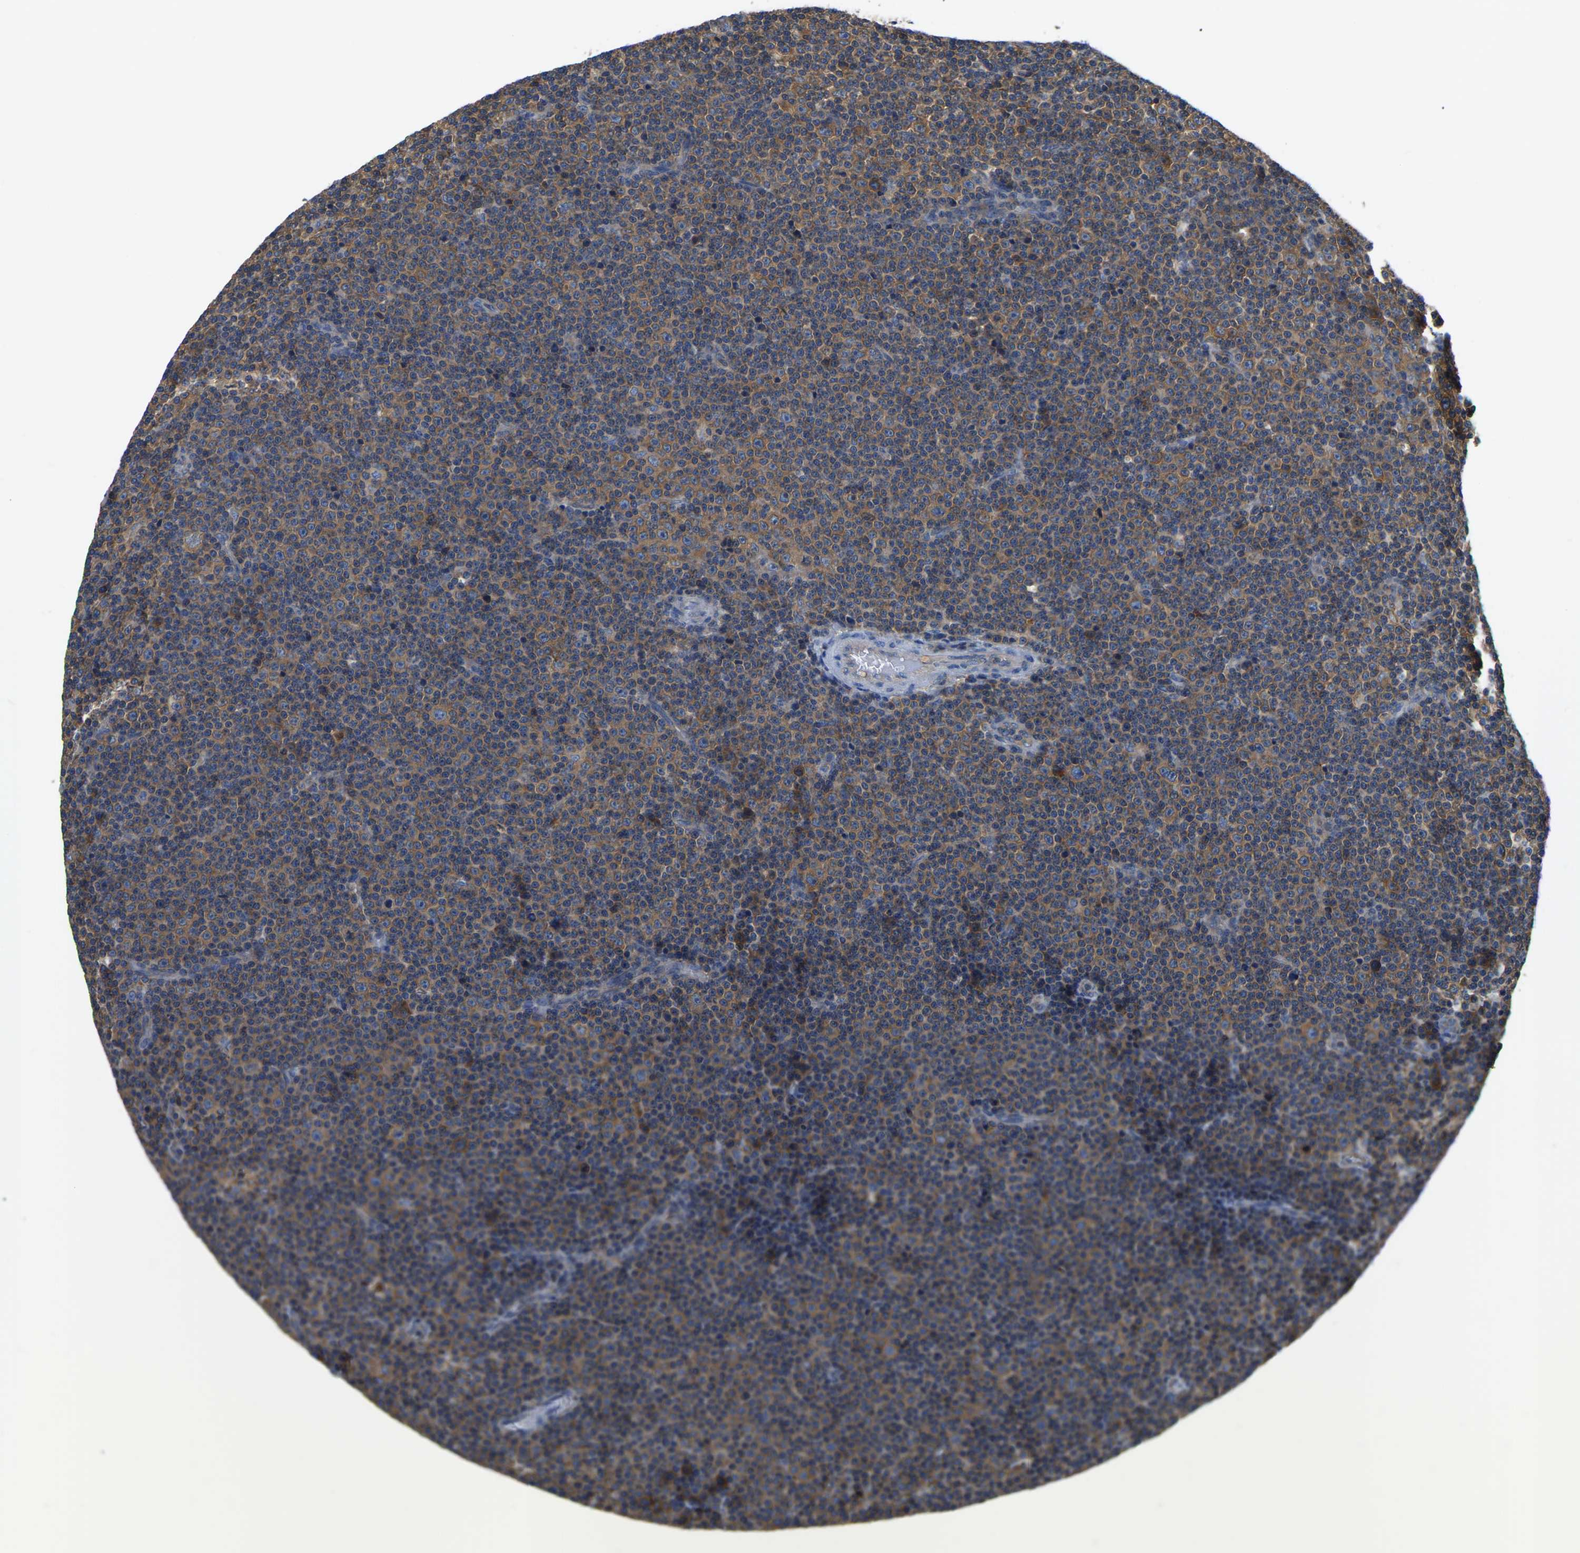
{"staining": {"intensity": "moderate", "quantity": ">75%", "location": "cytoplasmic/membranous"}, "tissue": "lymphoma", "cell_type": "Tumor cells", "image_type": "cancer", "snomed": [{"axis": "morphology", "description": "Malignant lymphoma, non-Hodgkin's type, Low grade"}, {"axis": "topography", "description": "Lymph node"}], "caption": "Brown immunohistochemical staining in lymphoma shows moderate cytoplasmic/membranous staining in about >75% of tumor cells. The staining is performed using DAB brown chromogen to label protein expression. The nuclei are counter-stained blue using hematoxylin.", "gene": "GARS1", "patient": {"sex": "female", "age": 67}}